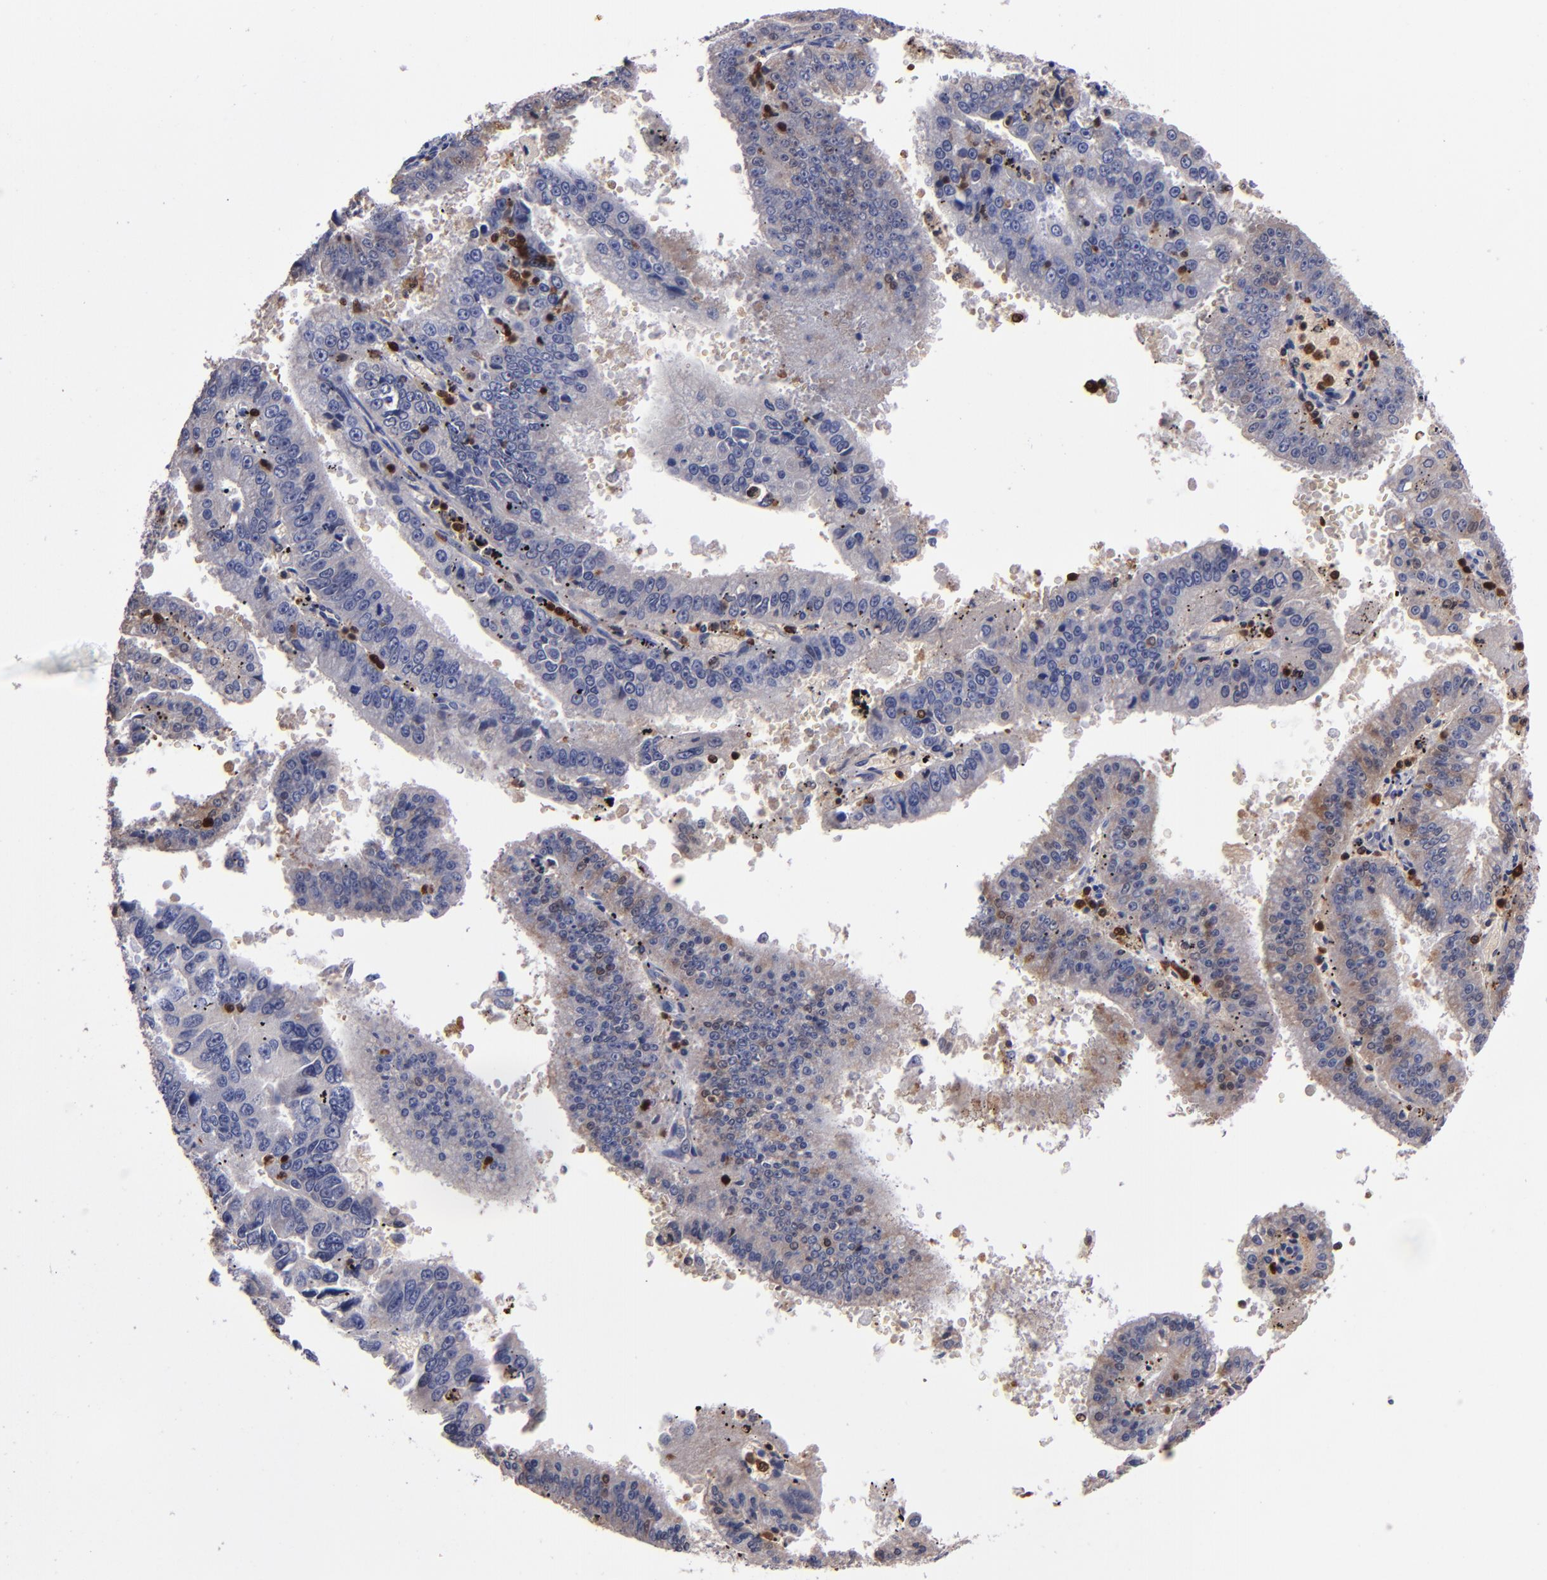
{"staining": {"intensity": "weak", "quantity": "25%-75%", "location": "cytoplasmic/membranous"}, "tissue": "endometrial cancer", "cell_type": "Tumor cells", "image_type": "cancer", "snomed": [{"axis": "morphology", "description": "Adenocarcinoma, NOS"}, {"axis": "topography", "description": "Endometrium"}], "caption": "This is a micrograph of IHC staining of endometrial adenocarcinoma, which shows weak expression in the cytoplasmic/membranous of tumor cells.", "gene": "S100A4", "patient": {"sex": "female", "age": 66}}